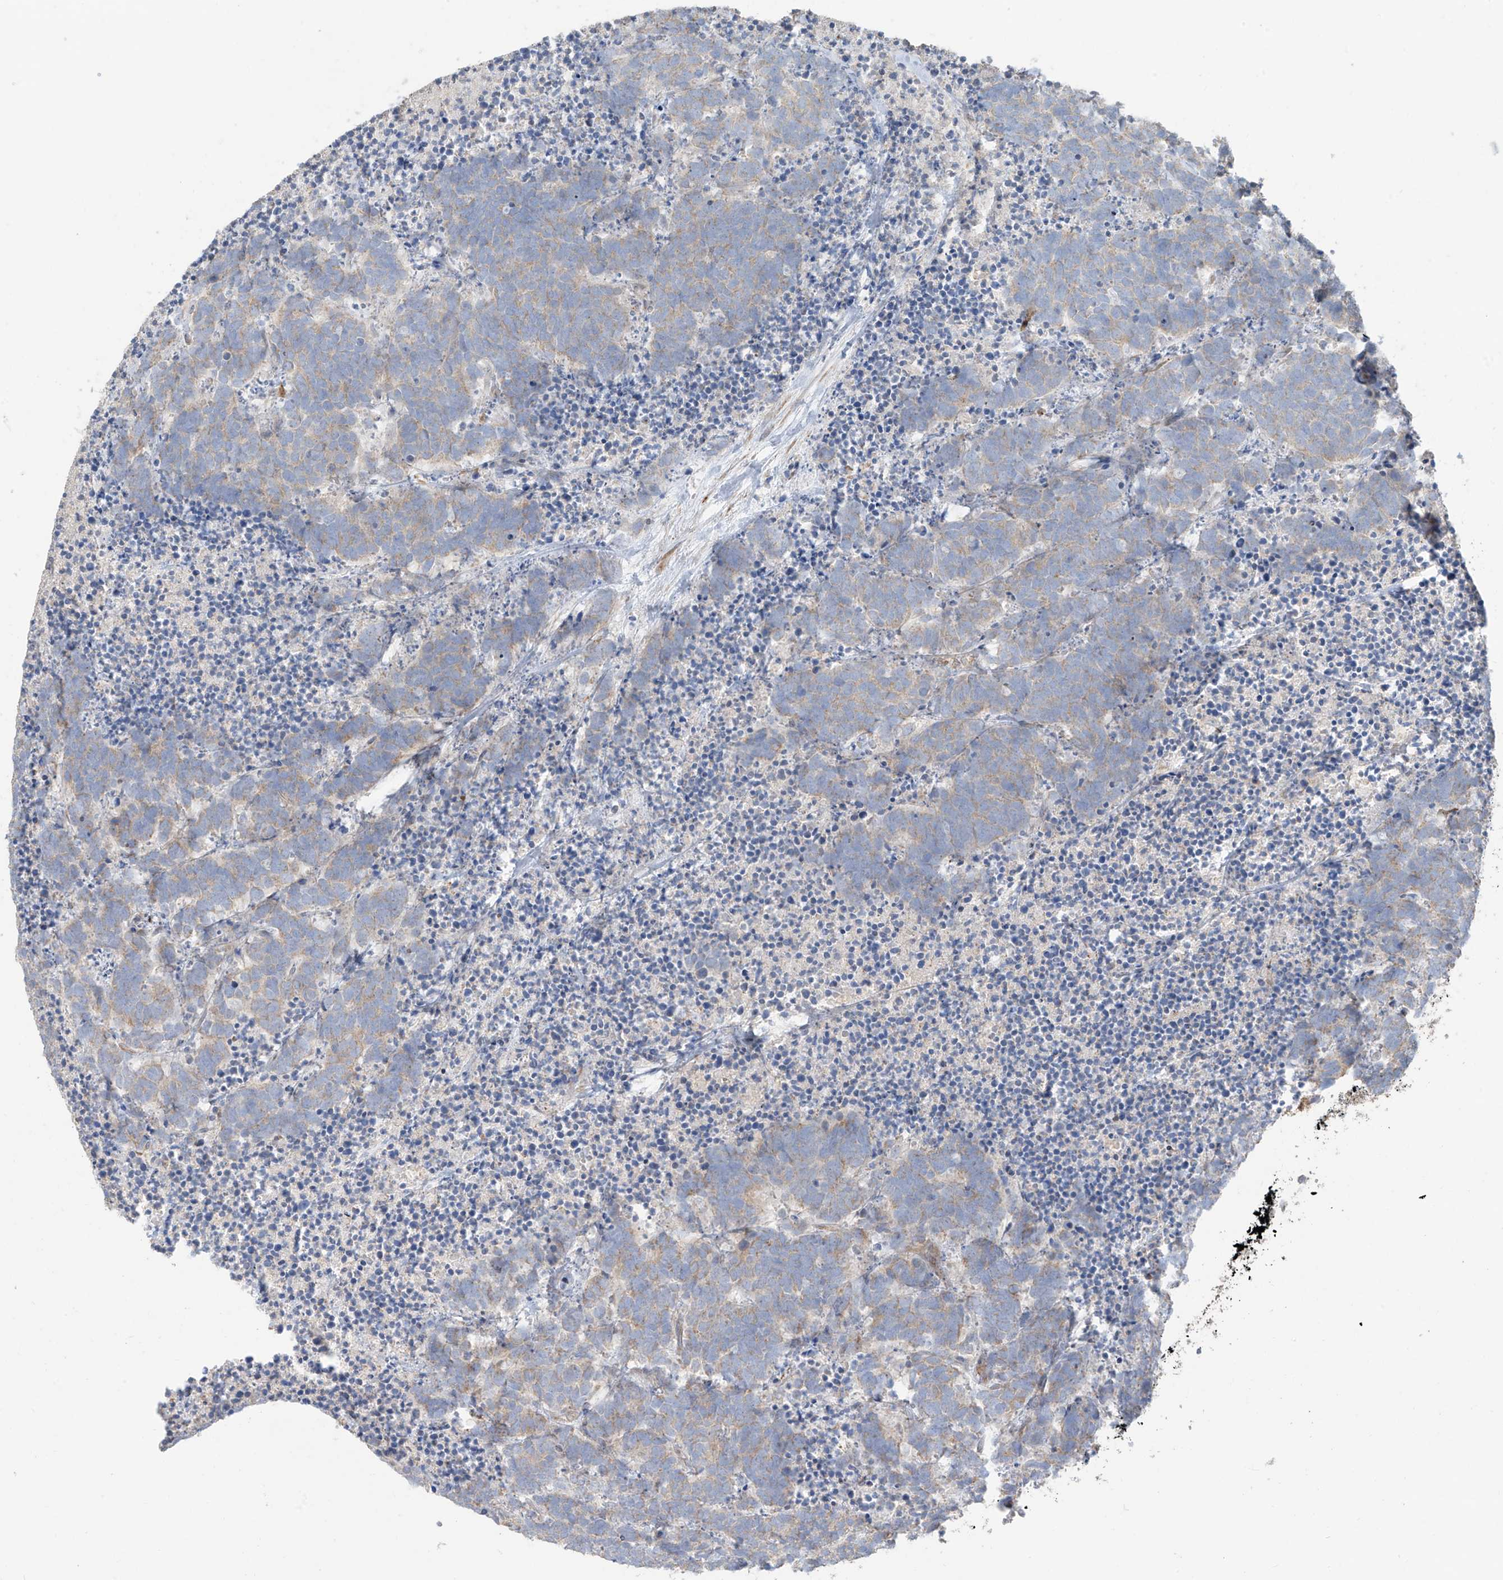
{"staining": {"intensity": "weak", "quantity": ">75%", "location": "cytoplasmic/membranous"}, "tissue": "carcinoid", "cell_type": "Tumor cells", "image_type": "cancer", "snomed": [{"axis": "morphology", "description": "Carcinoma, NOS"}, {"axis": "morphology", "description": "Carcinoid, malignant, NOS"}, {"axis": "topography", "description": "Urinary bladder"}], "caption": "Protein expression analysis of human carcinoid reveals weak cytoplasmic/membranous expression in approximately >75% of tumor cells.", "gene": "ABTB1", "patient": {"sex": "male", "age": 57}}